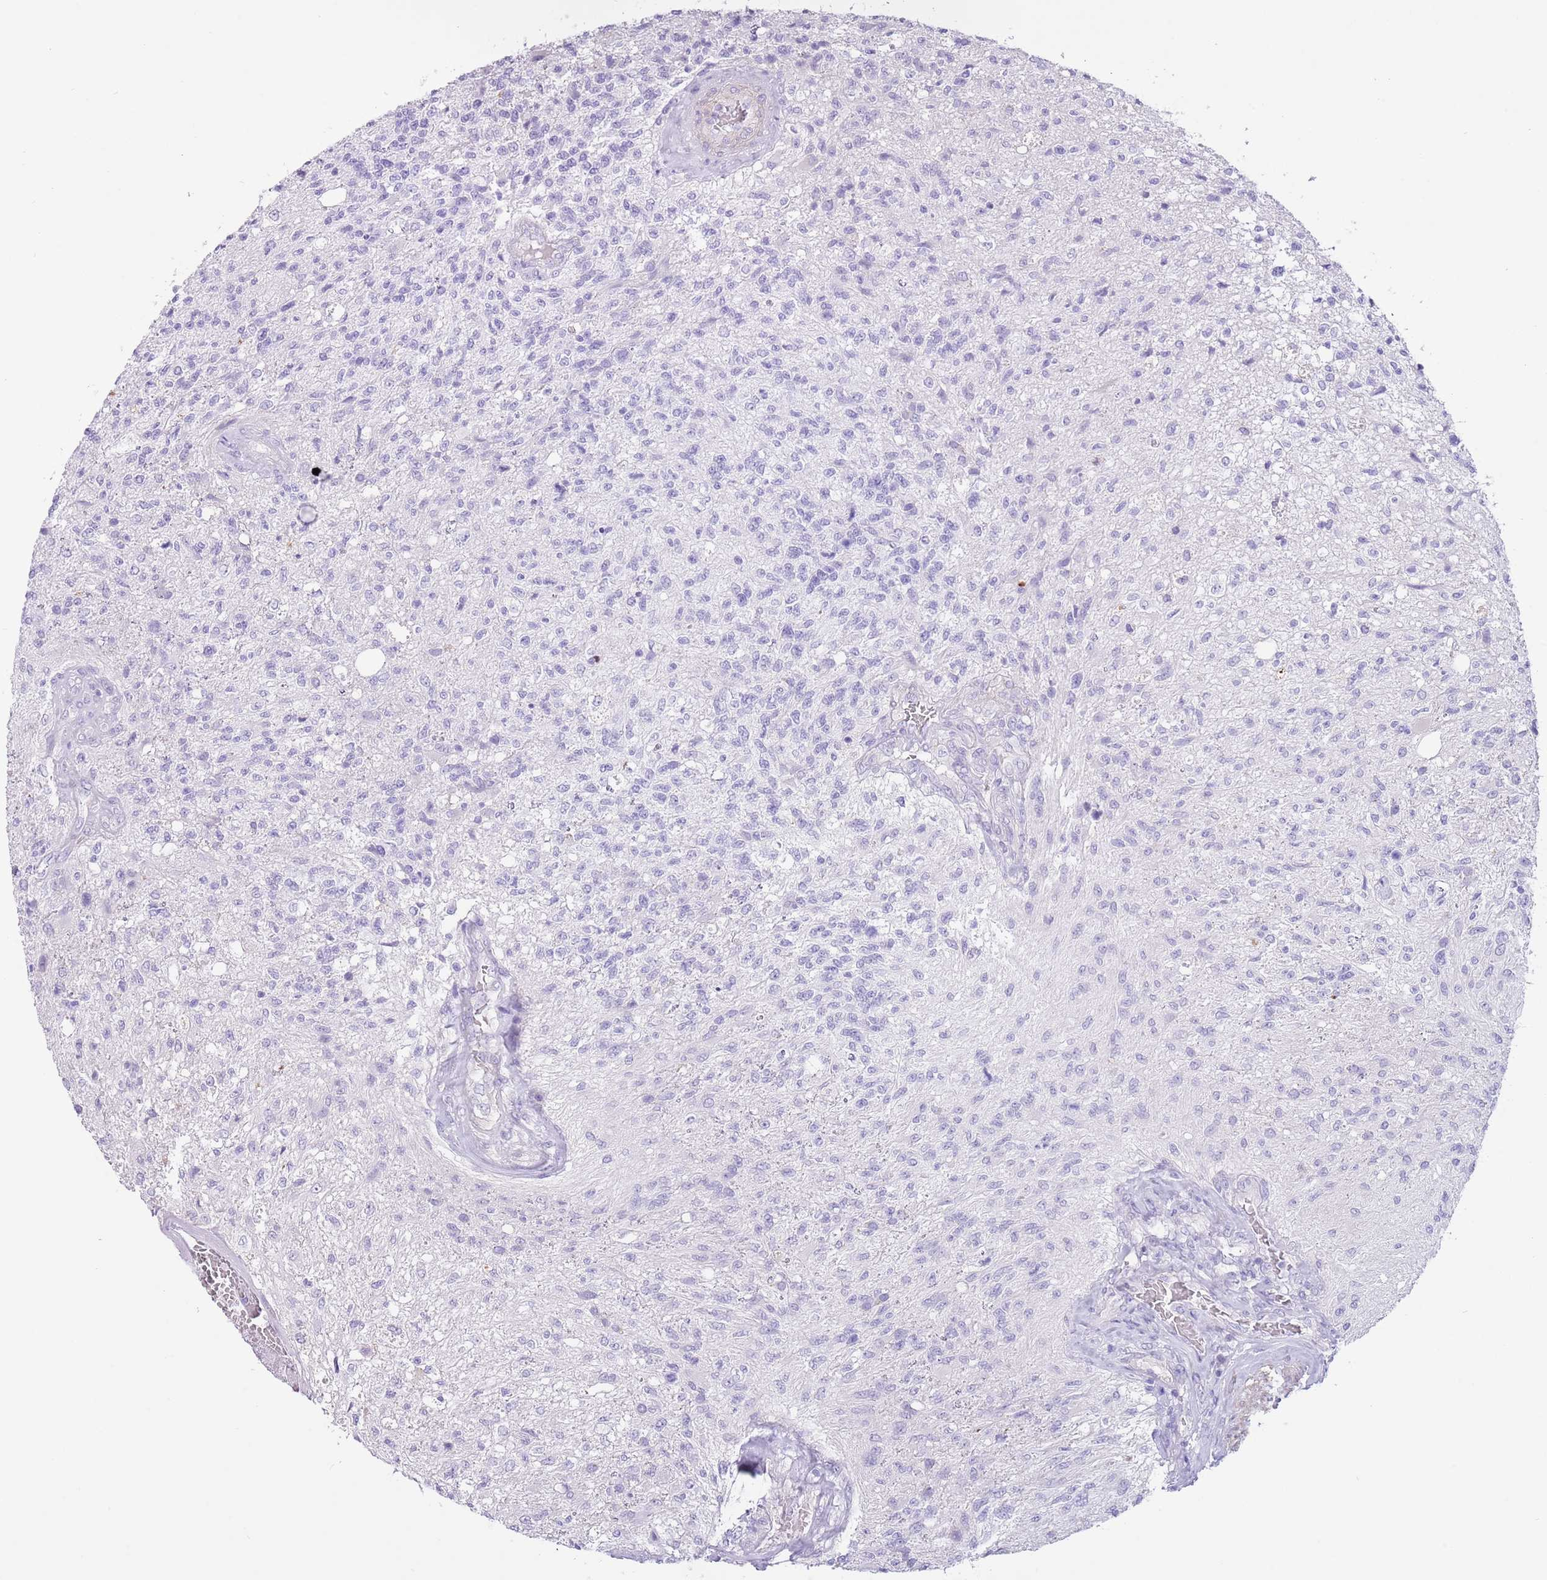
{"staining": {"intensity": "negative", "quantity": "none", "location": "none"}, "tissue": "glioma", "cell_type": "Tumor cells", "image_type": "cancer", "snomed": [{"axis": "morphology", "description": "Glioma, malignant, High grade"}, {"axis": "topography", "description": "Brain"}], "caption": "Micrograph shows no significant protein positivity in tumor cells of malignant glioma (high-grade).", "gene": "SLC7A14", "patient": {"sex": "male", "age": 56}}